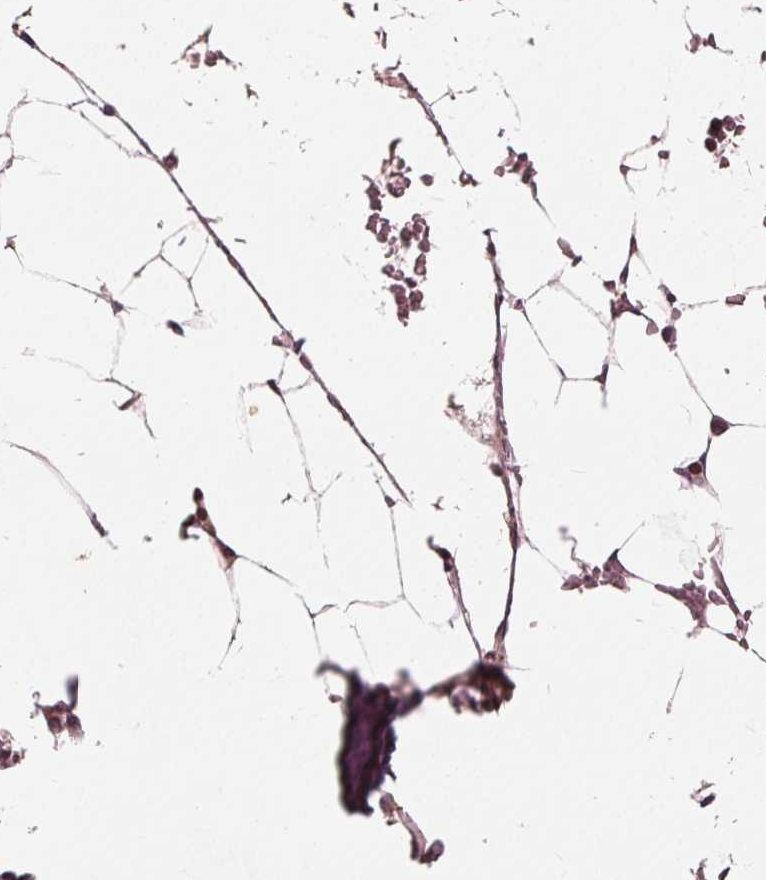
{"staining": {"intensity": "strong", "quantity": "<25%", "location": "nuclear"}, "tissue": "bone marrow", "cell_type": "Hematopoietic cells", "image_type": "normal", "snomed": [{"axis": "morphology", "description": "Normal tissue, NOS"}, {"axis": "topography", "description": "Bone marrow"}], "caption": "High-magnification brightfield microscopy of benign bone marrow stained with DAB (brown) and counterstained with hematoxylin (blue). hematopoietic cells exhibit strong nuclear positivity is present in approximately<25% of cells. (DAB (3,3'-diaminobenzidine) IHC with brightfield microscopy, high magnification).", "gene": "NUP210", "patient": {"sex": "female", "age": 52}}